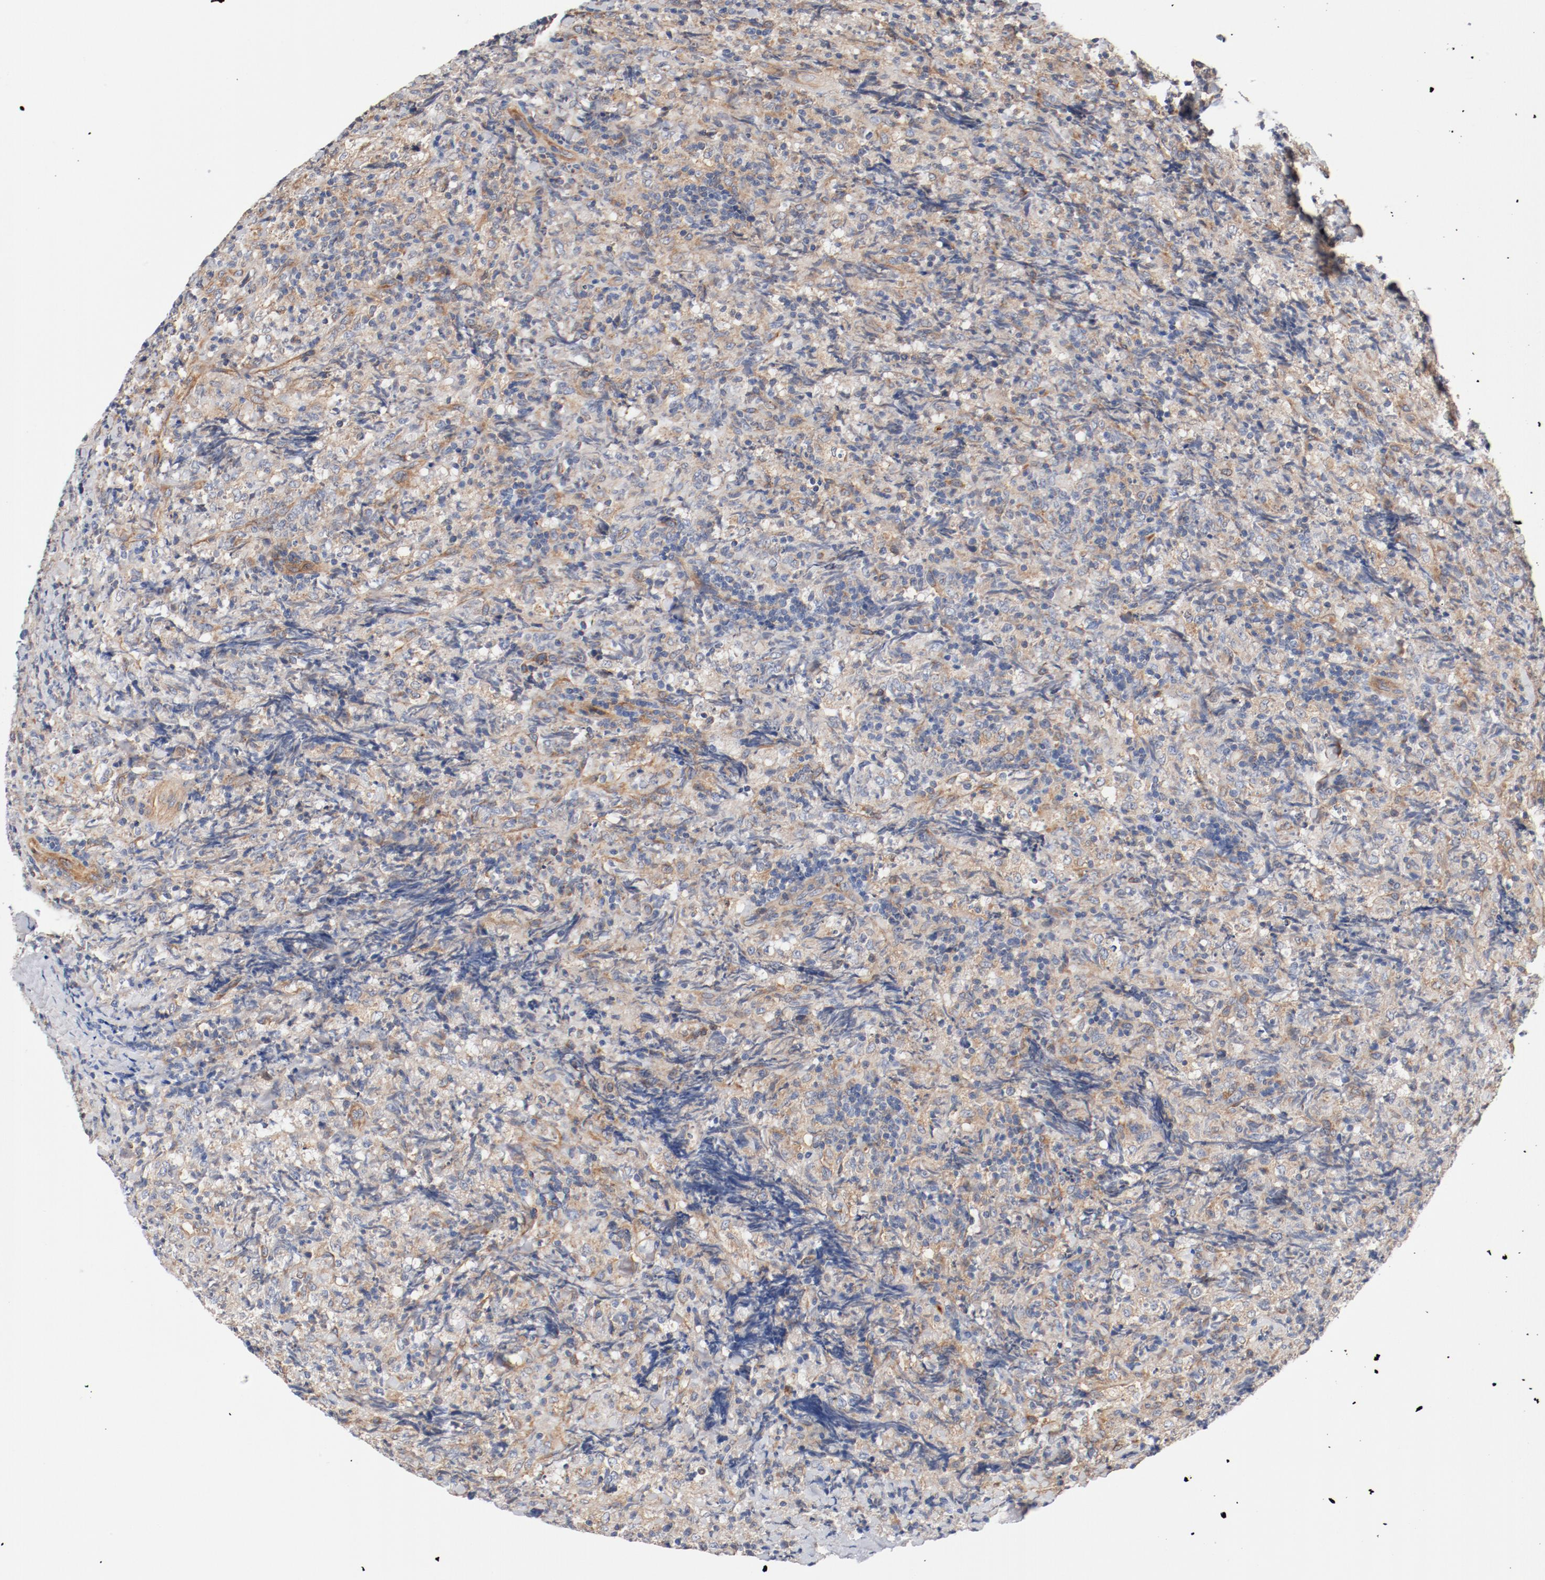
{"staining": {"intensity": "weak", "quantity": "25%-75%", "location": "cytoplasmic/membranous"}, "tissue": "lymphoma", "cell_type": "Tumor cells", "image_type": "cancer", "snomed": [{"axis": "morphology", "description": "Malignant lymphoma, non-Hodgkin's type, High grade"}, {"axis": "topography", "description": "Tonsil"}], "caption": "About 25%-75% of tumor cells in lymphoma demonstrate weak cytoplasmic/membranous protein expression as visualized by brown immunohistochemical staining.", "gene": "ILK", "patient": {"sex": "female", "age": 36}}